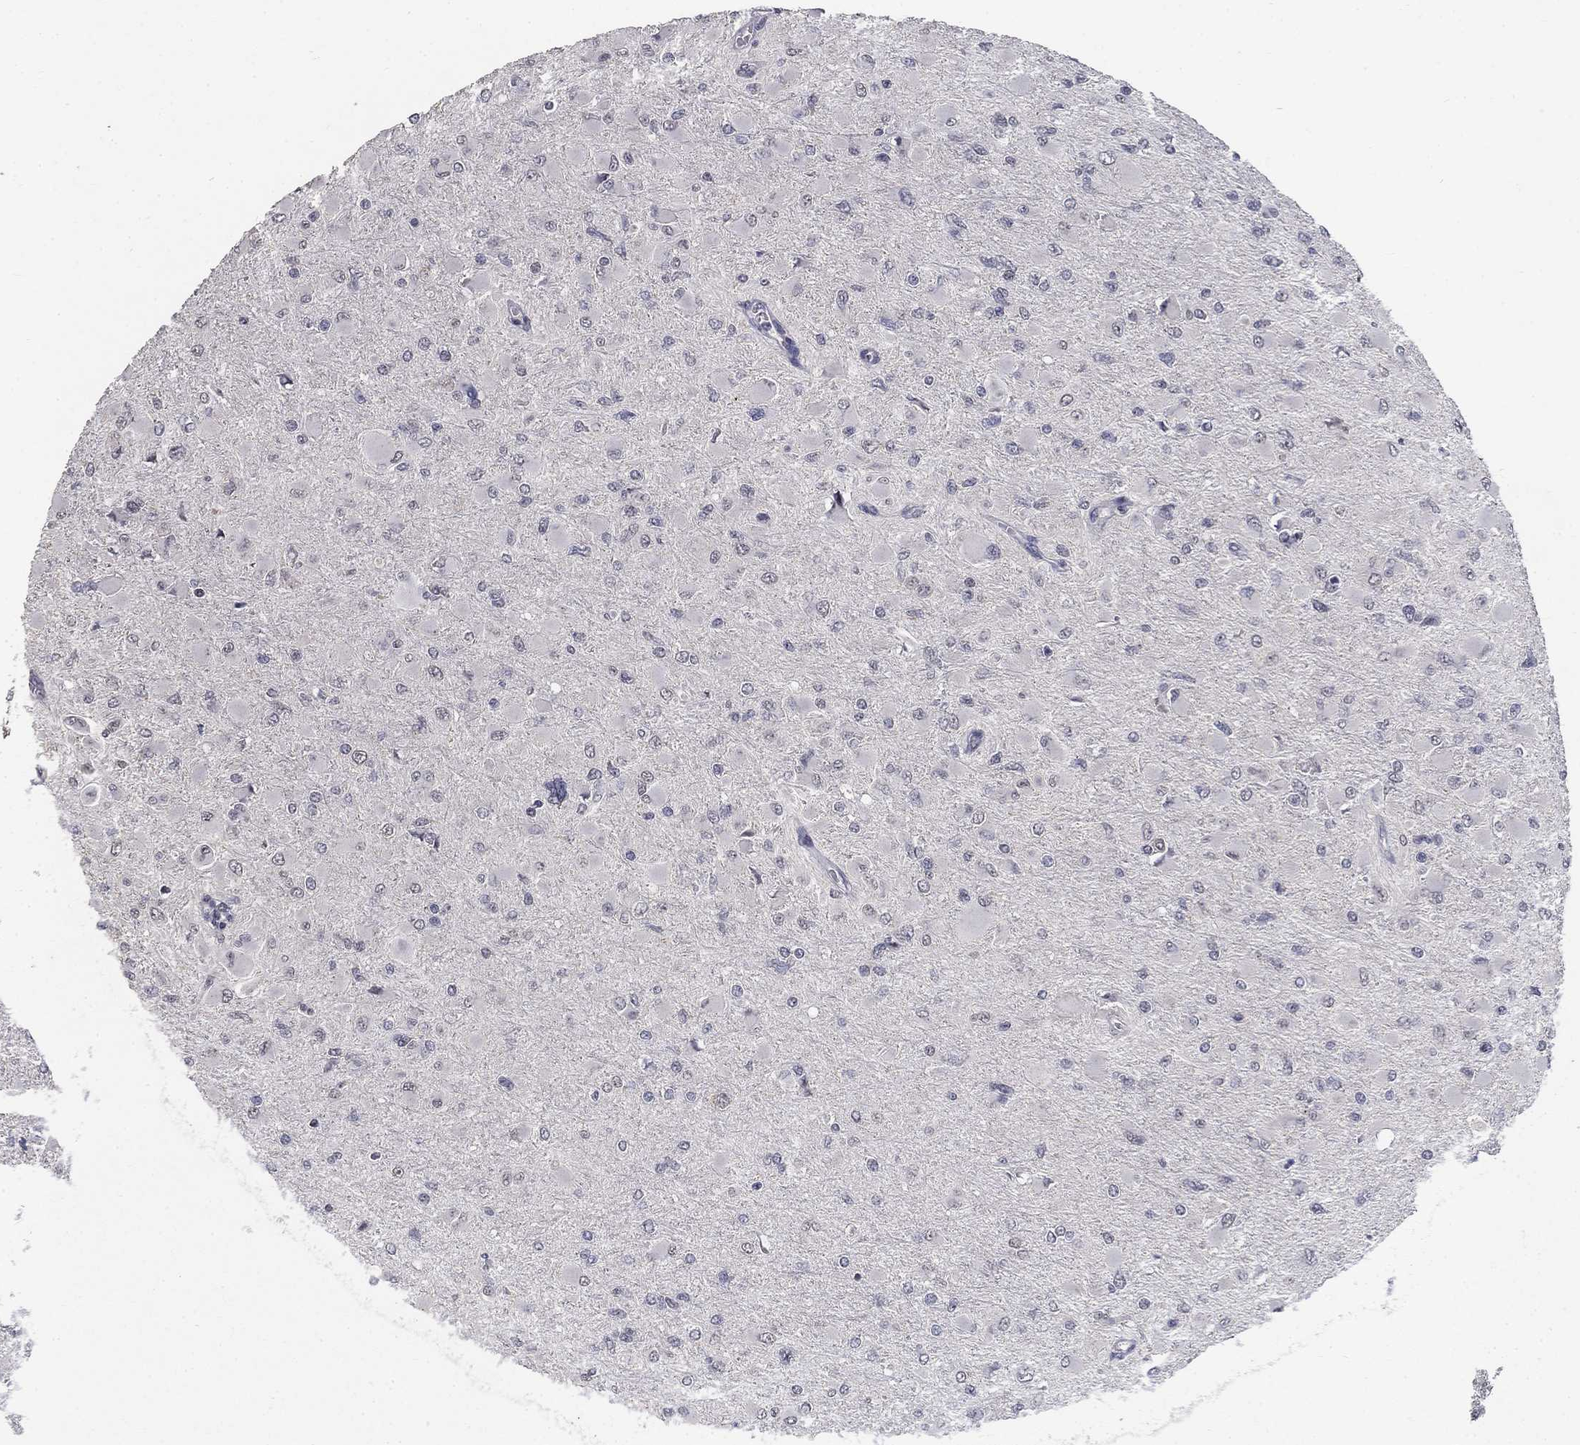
{"staining": {"intensity": "negative", "quantity": "none", "location": "none"}, "tissue": "glioma", "cell_type": "Tumor cells", "image_type": "cancer", "snomed": [{"axis": "morphology", "description": "Glioma, malignant, High grade"}, {"axis": "topography", "description": "Cerebral cortex"}], "caption": "Tumor cells show no significant protein expression in high-grade glioma (malignant). (Stains: DAB immunohistochemistry (IHC) with hematoxylin counter stain, Microscopy: brightfield microscopy at high magnification).", "gene": "SPATA33", "patient": {"sex": "female", "age": 36}}